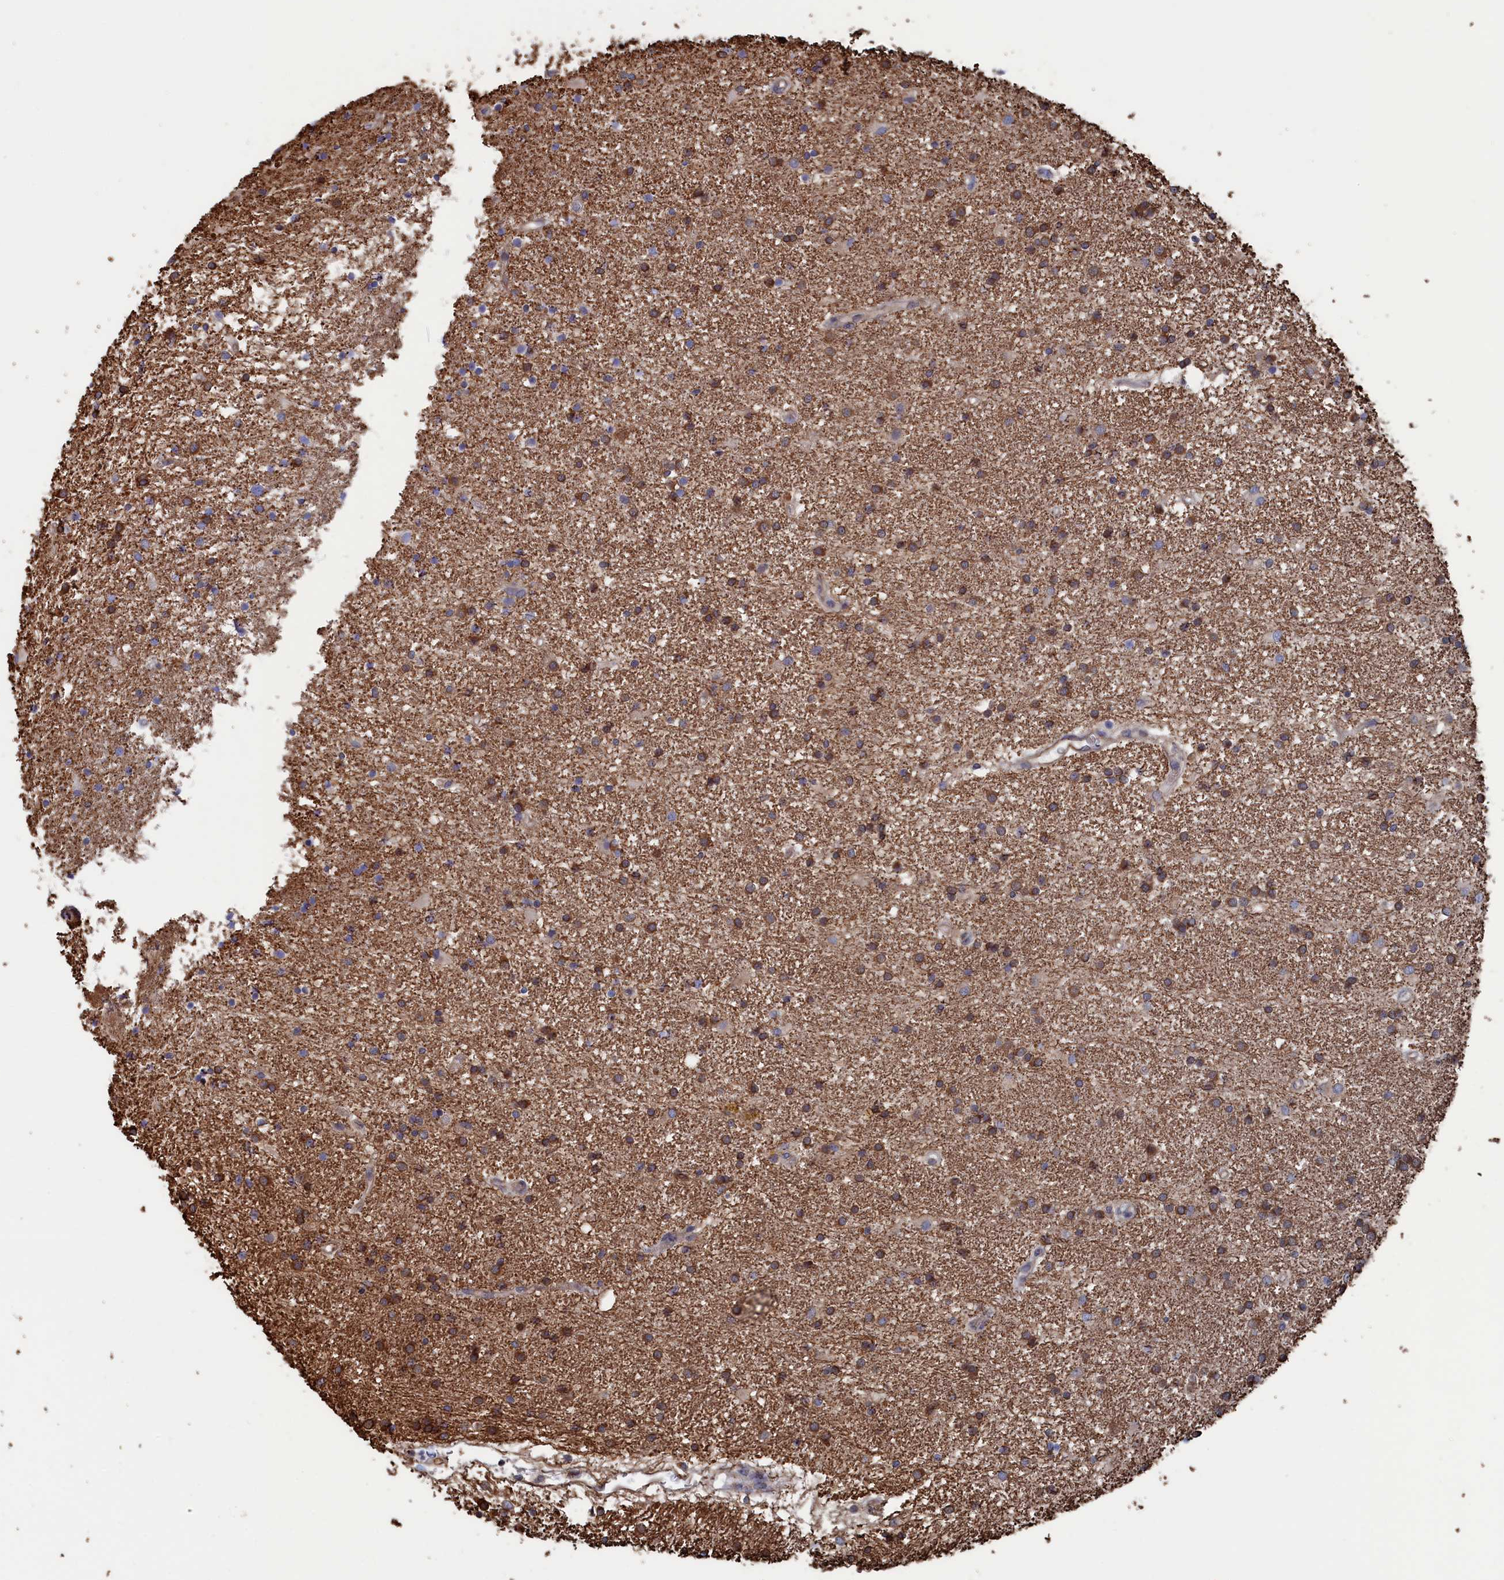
{"staining": {"intensity": "moderate", "quantity": "25%-75%", "location": "cytoplasmic/membranous"}, "tissue": "glioma", "cell_type": "Tumor cells", "image_type": "cancer", "snomed": [{"axis": "morphology", "description": "Glioma, malignant, High grade"}, {"axis": "topography", "description": "Brain"}], "caption": "Malignant glioma (high-grade) stained with DAB immunohistochemistry shows medium levels of moderate cytoplasmic/membranous staining in approximately 25%-75% of tumor cells.", "gene": "NUTF2", "patient": {"sex": "male", "age": 77}}